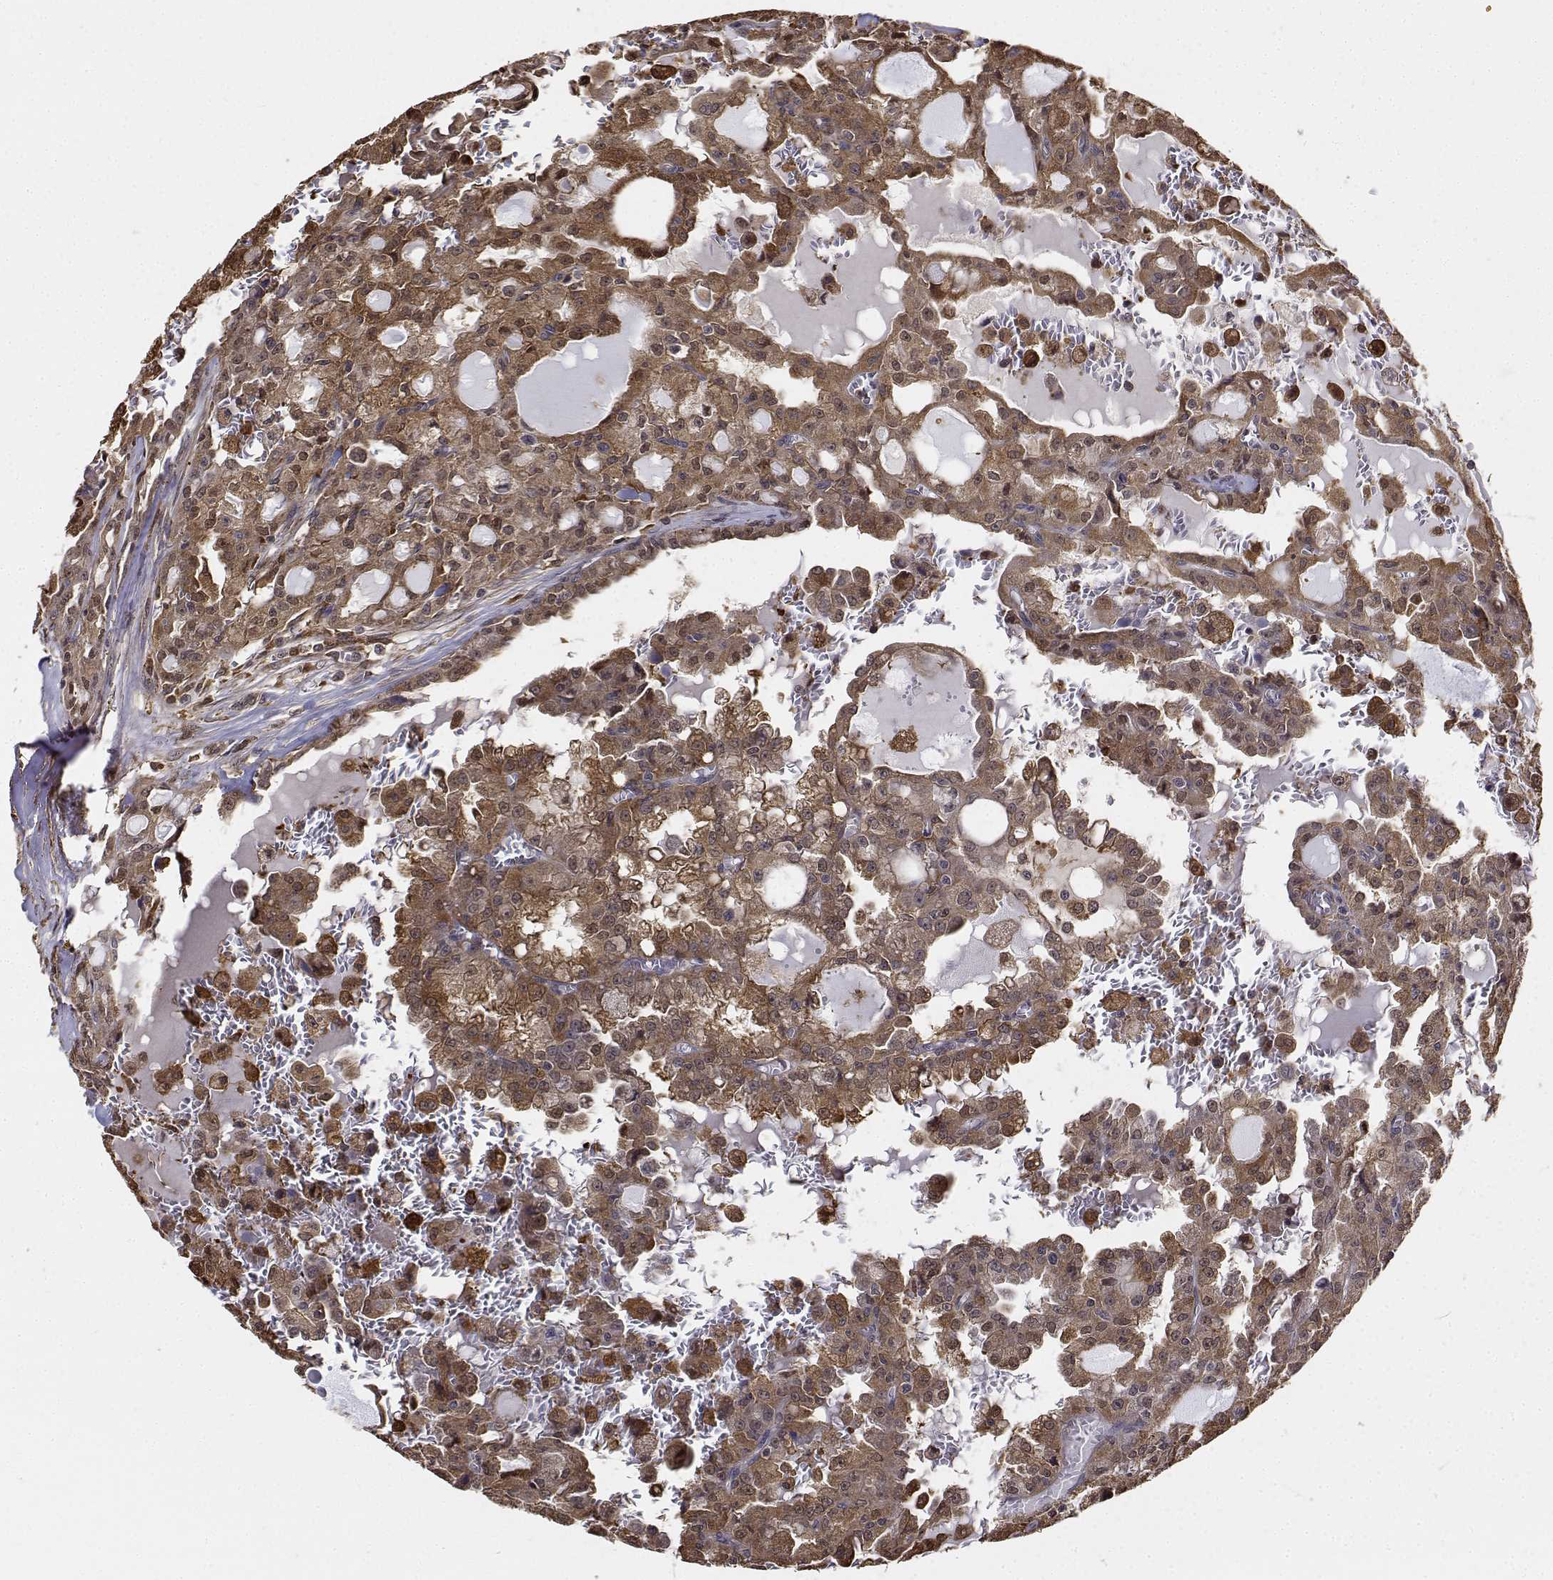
{"staining": {"intensity": "moderate", "quantity": ">75%", "location": "cytoplasmic/membranous,nuclear"}, "tissue": "head and neck cancer", "cell_type": "Tumor cells", "image_type": "cancer", "snomed": [{"axis": "morphology", "description": "Adenocarcinoma, NOS"}, {"axis": "topography", "description": "Head-Neck"}], "caption": "This is an image of immunohistochemistry (IHC) staining of head and neck cancer (adenocarcinoma), which shows moderate positivity in the cytoplasmic/membranous and nuclear of tumor cells.", "gene": "PCID2", "patient": {"sex": "male", "age": 64}}